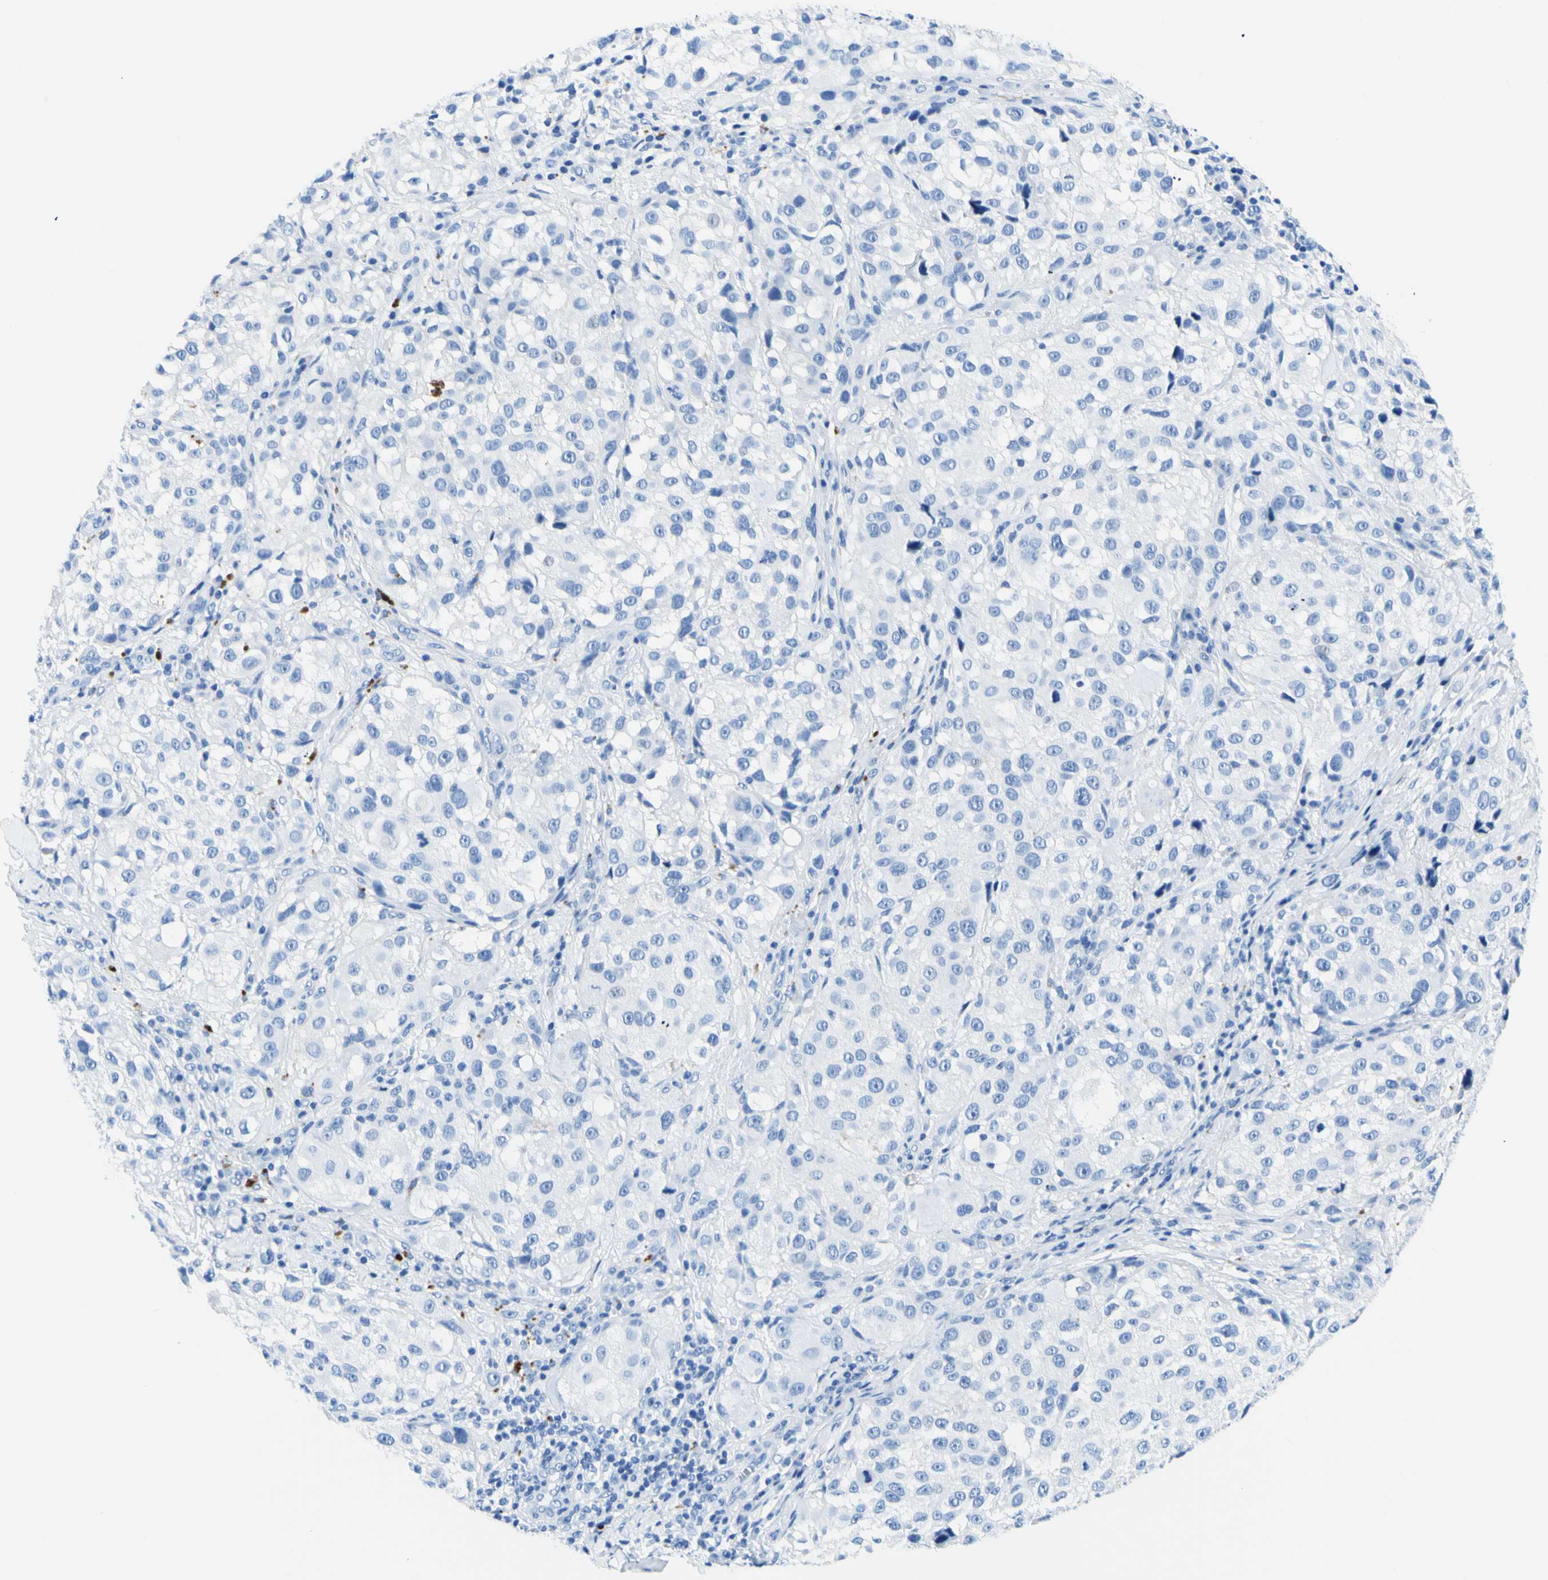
{"staining": {"intensity": "negative", "quantity": "none", "location": "none"}, "tissue": "melanoma", "cell_type": "Tumor cells", "image_type": "cancer", "snomed": [{"axis": "morphology", "description": "Necrosis, NOS"}, {"axis": "morphology", "description": "Malignant melanoma, NOS"}, {"axis": "topography", "description": "Skin"}], "caption": "Melanoma was stained to show a protein in brown. There is no significant staining in tumor cells.", "gene": "MYH2", "patient": {"sex": "female", "age": 87}}